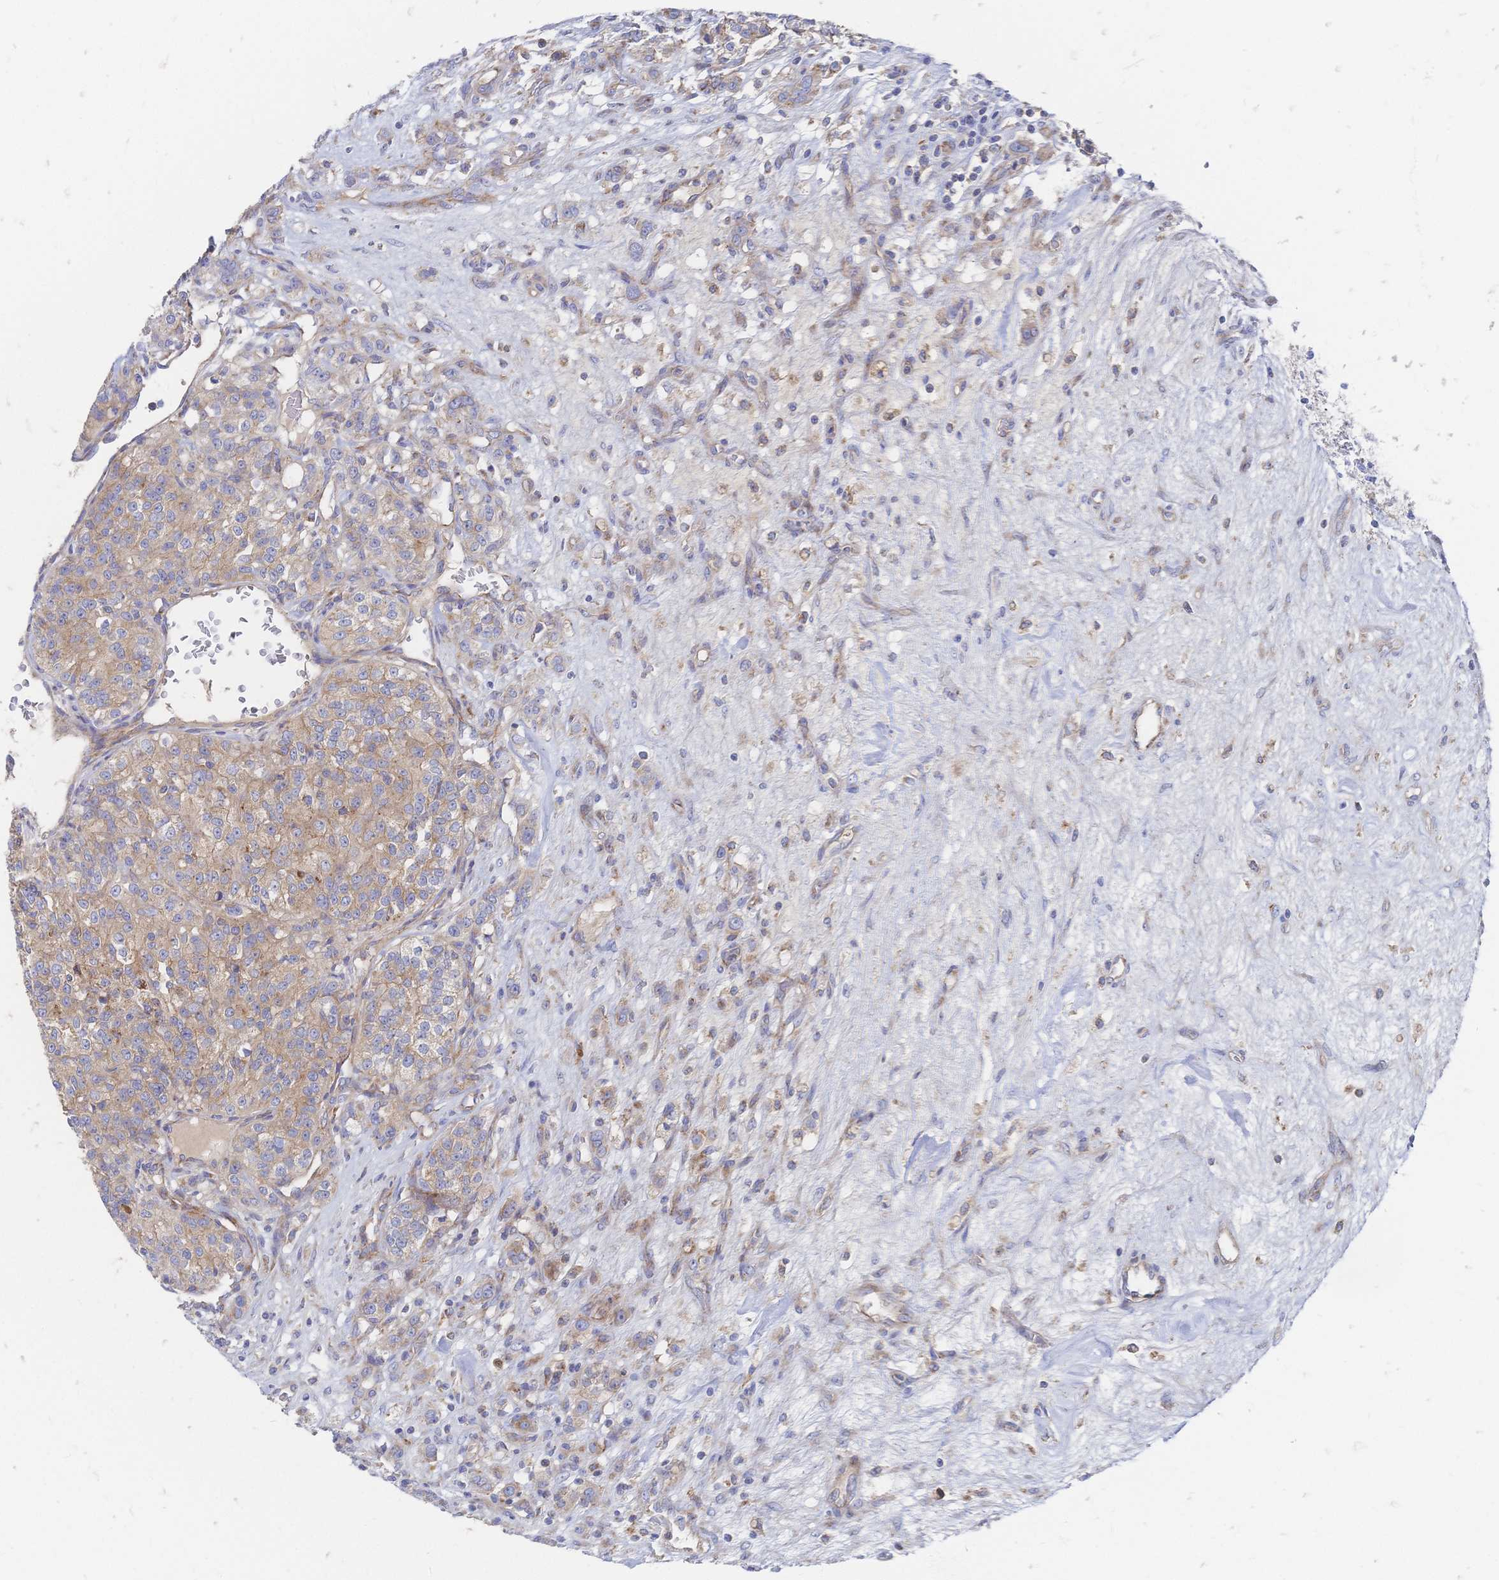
{"staining": {"intensity": "weak", "quantity": ">75%", "location": "cytoplasmic/membranous"}, "tissue": "renal cancer", "cell_type": "Tumor cells", "image_type": "cancer", "snomed": [{"axis": "morphology", "description": "Adenocarcinoma, NOS"}, {"axis": "topography", "description": "Kidney"}], "caption": "Tumor cells show low levels of weak cytoplasmic/membranous staining in about >75% of cells in human renal cancer (adenocarcinoma).", "gene": "SORBS1", "patient": {"sex": "female", "age": 63}}